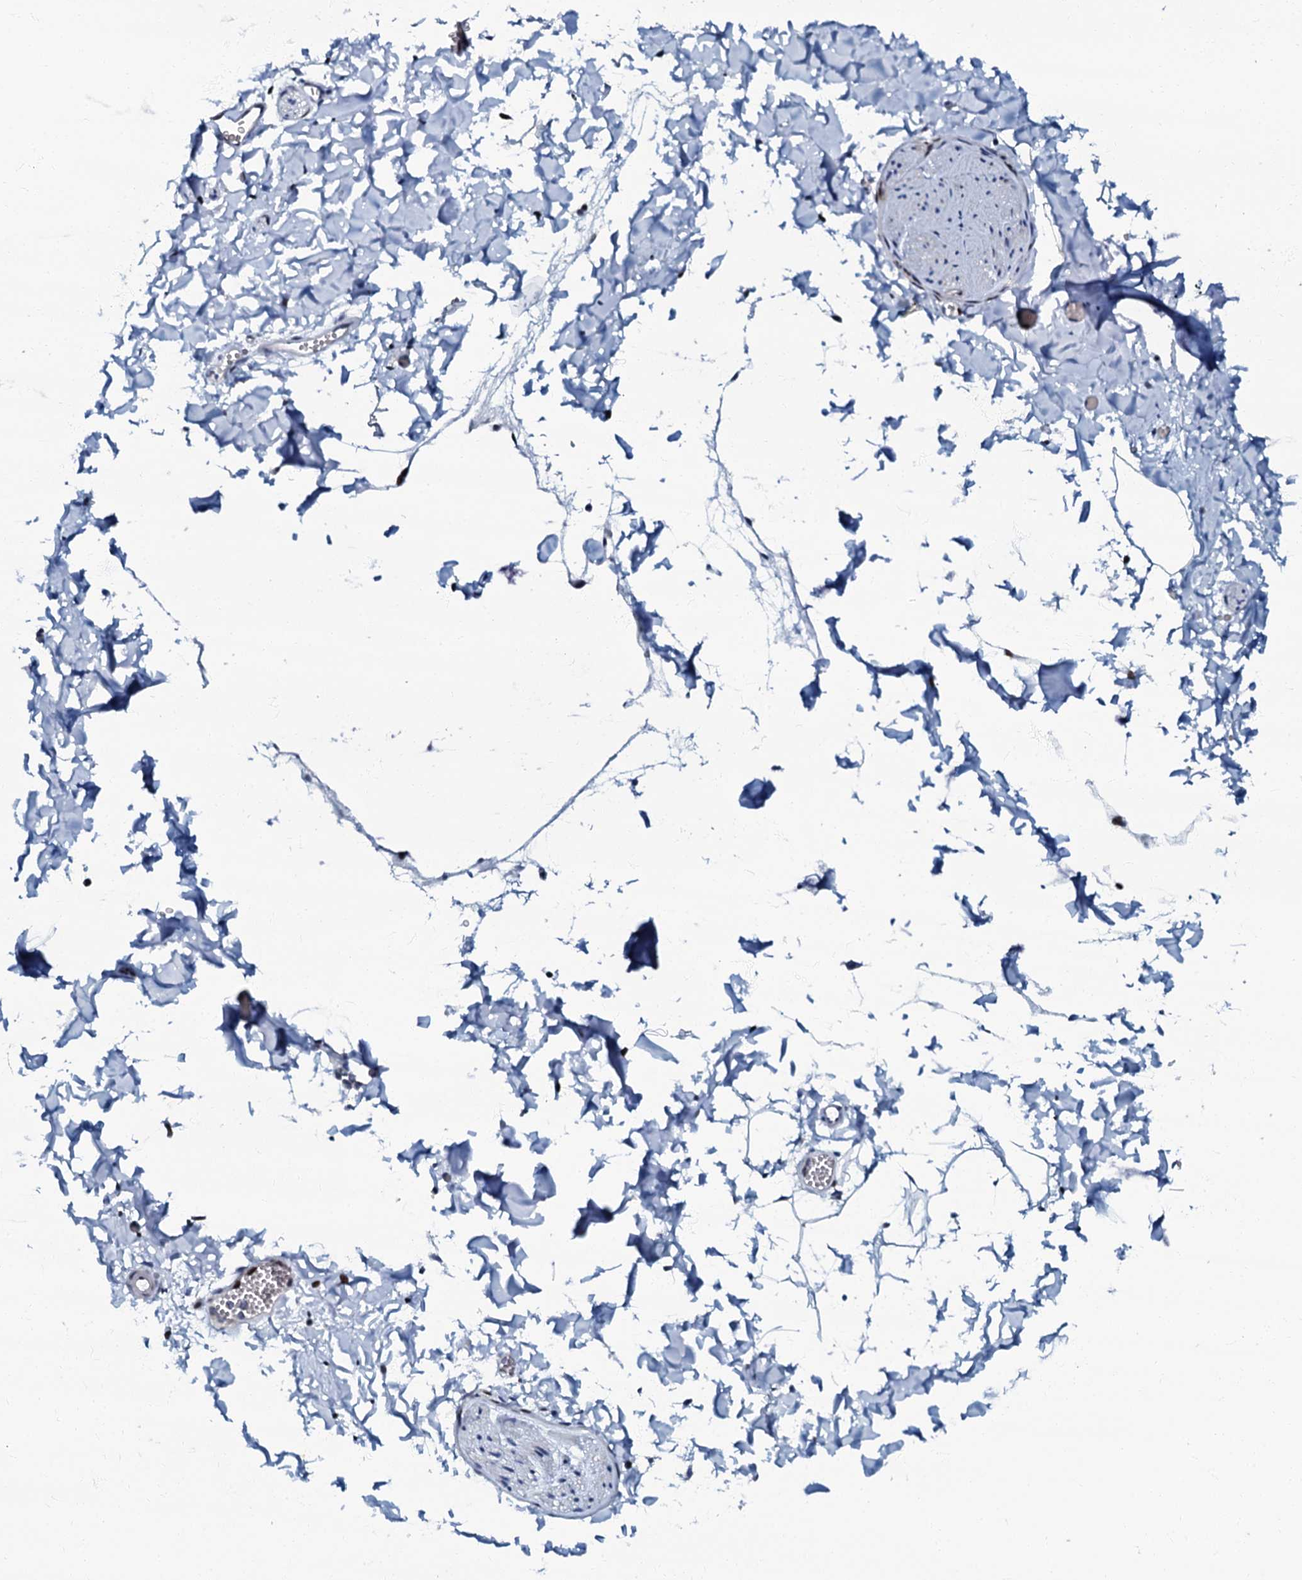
{"staining": {"intensity": "negative", "quantity": "none", "location": "none"}, "tissue": "adipose tissue", "cell_type": "Adipocytes", "image_type": "normal", "snomed": [{"axis": "morphology", "description": "Normal tissue, NOS"}, {"axis": "topography", "description": "Gallbladder"}, {"axis": "topography", "description": "Peripheral nerve tissue"}], "caption": "Protein analysis of normal adipose tissue reveals no significant staining in adipocytes. (IHC, brightfield microscopy, high magnification).", "gene": "MFSD5", "patient": {"sex": "male", "age": 38}}